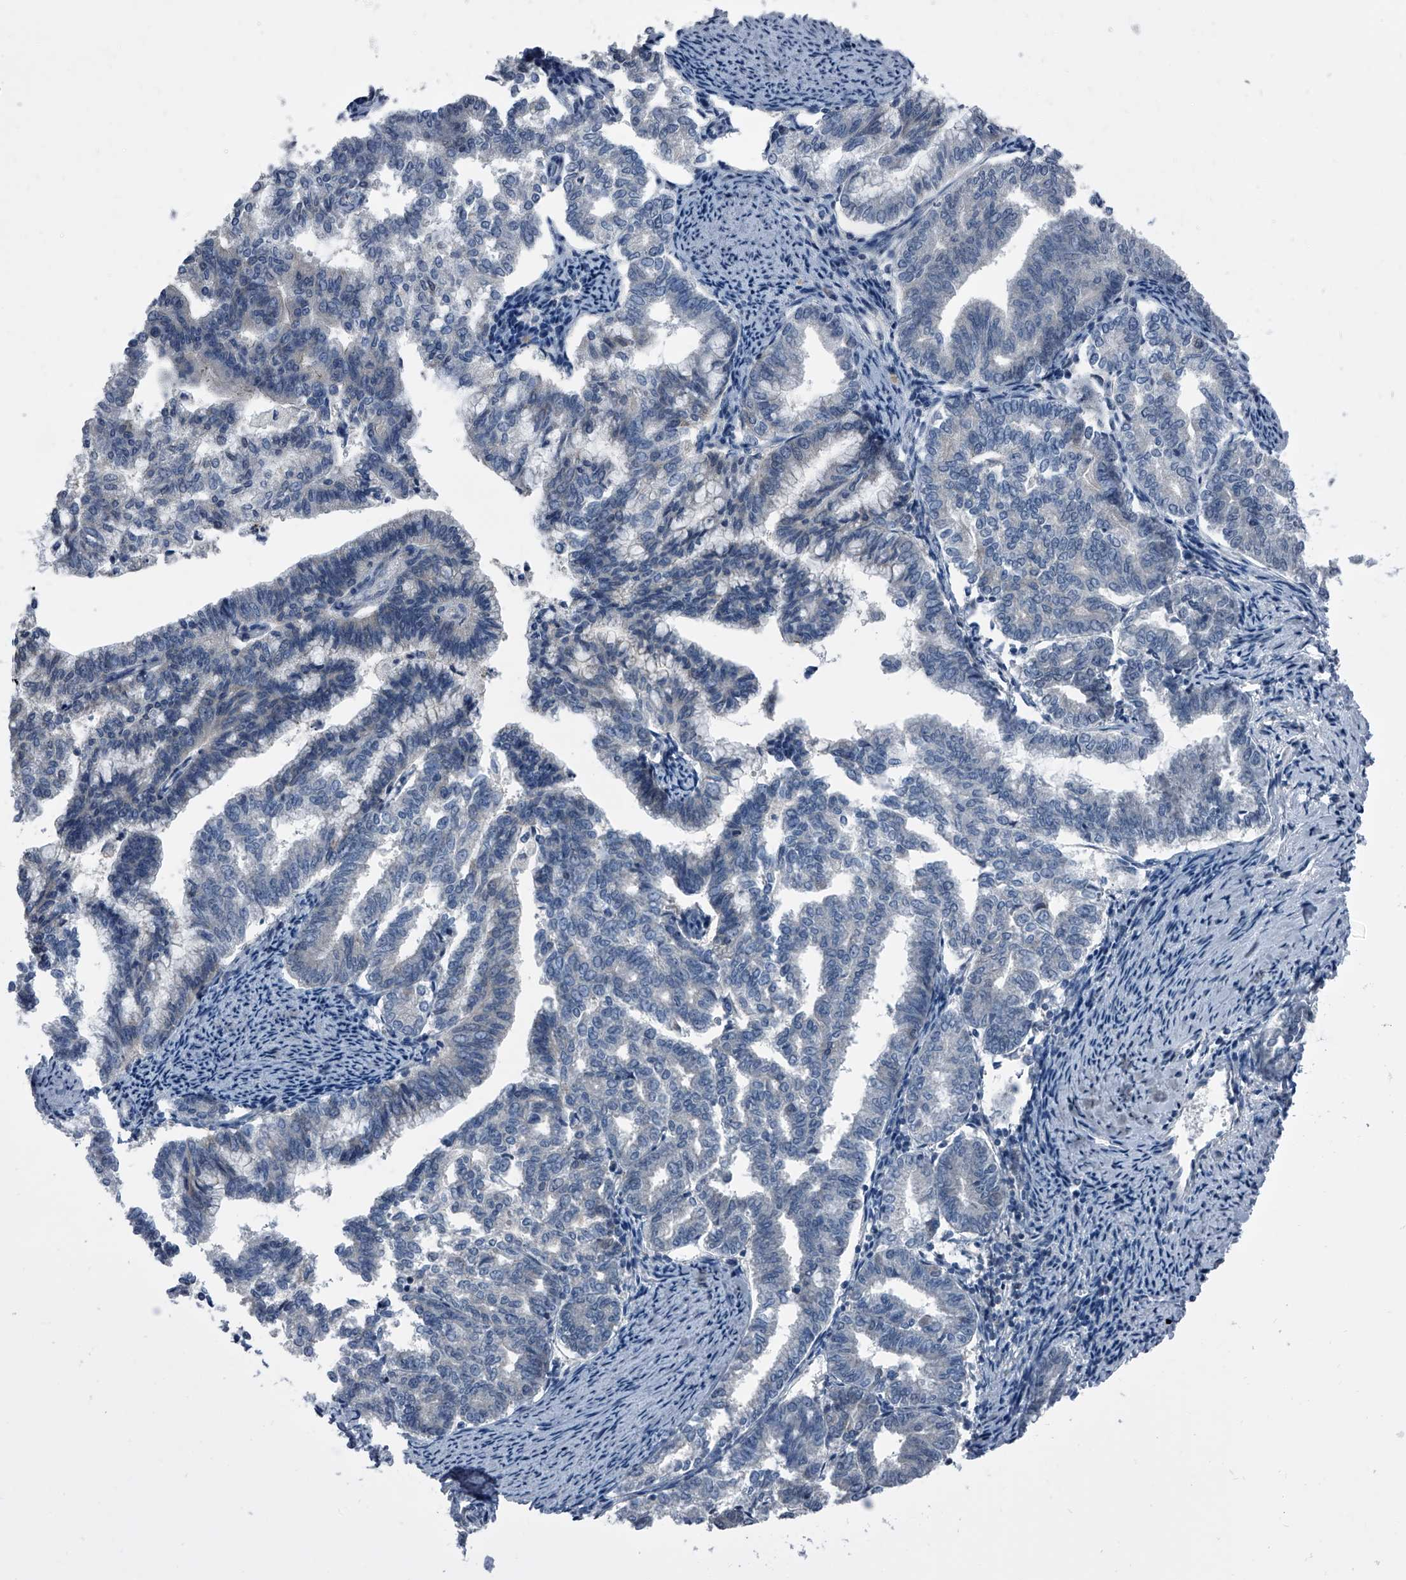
{"staining": {"intensity": "negative", "quantity": "none", "location": "none"}, "tissue": "endometrial cancer", "cell_type": "Tumor cells", "image_type": "cancer", "snomed": [{"axis": "morphology", "description": "Adenocarcinoma, NOS"}, {"axis": "topography", "description": "Endometrium"}], "caption": "An immunohistochemistry micrograph of endometrial cancer (adenocarcinoma) is shown. There is no staining in tumor cells of endometrial cancer (adenocarcinoma).", "gene": "PIP5K1A", "patient": {"sex": "female", "age": 79}}